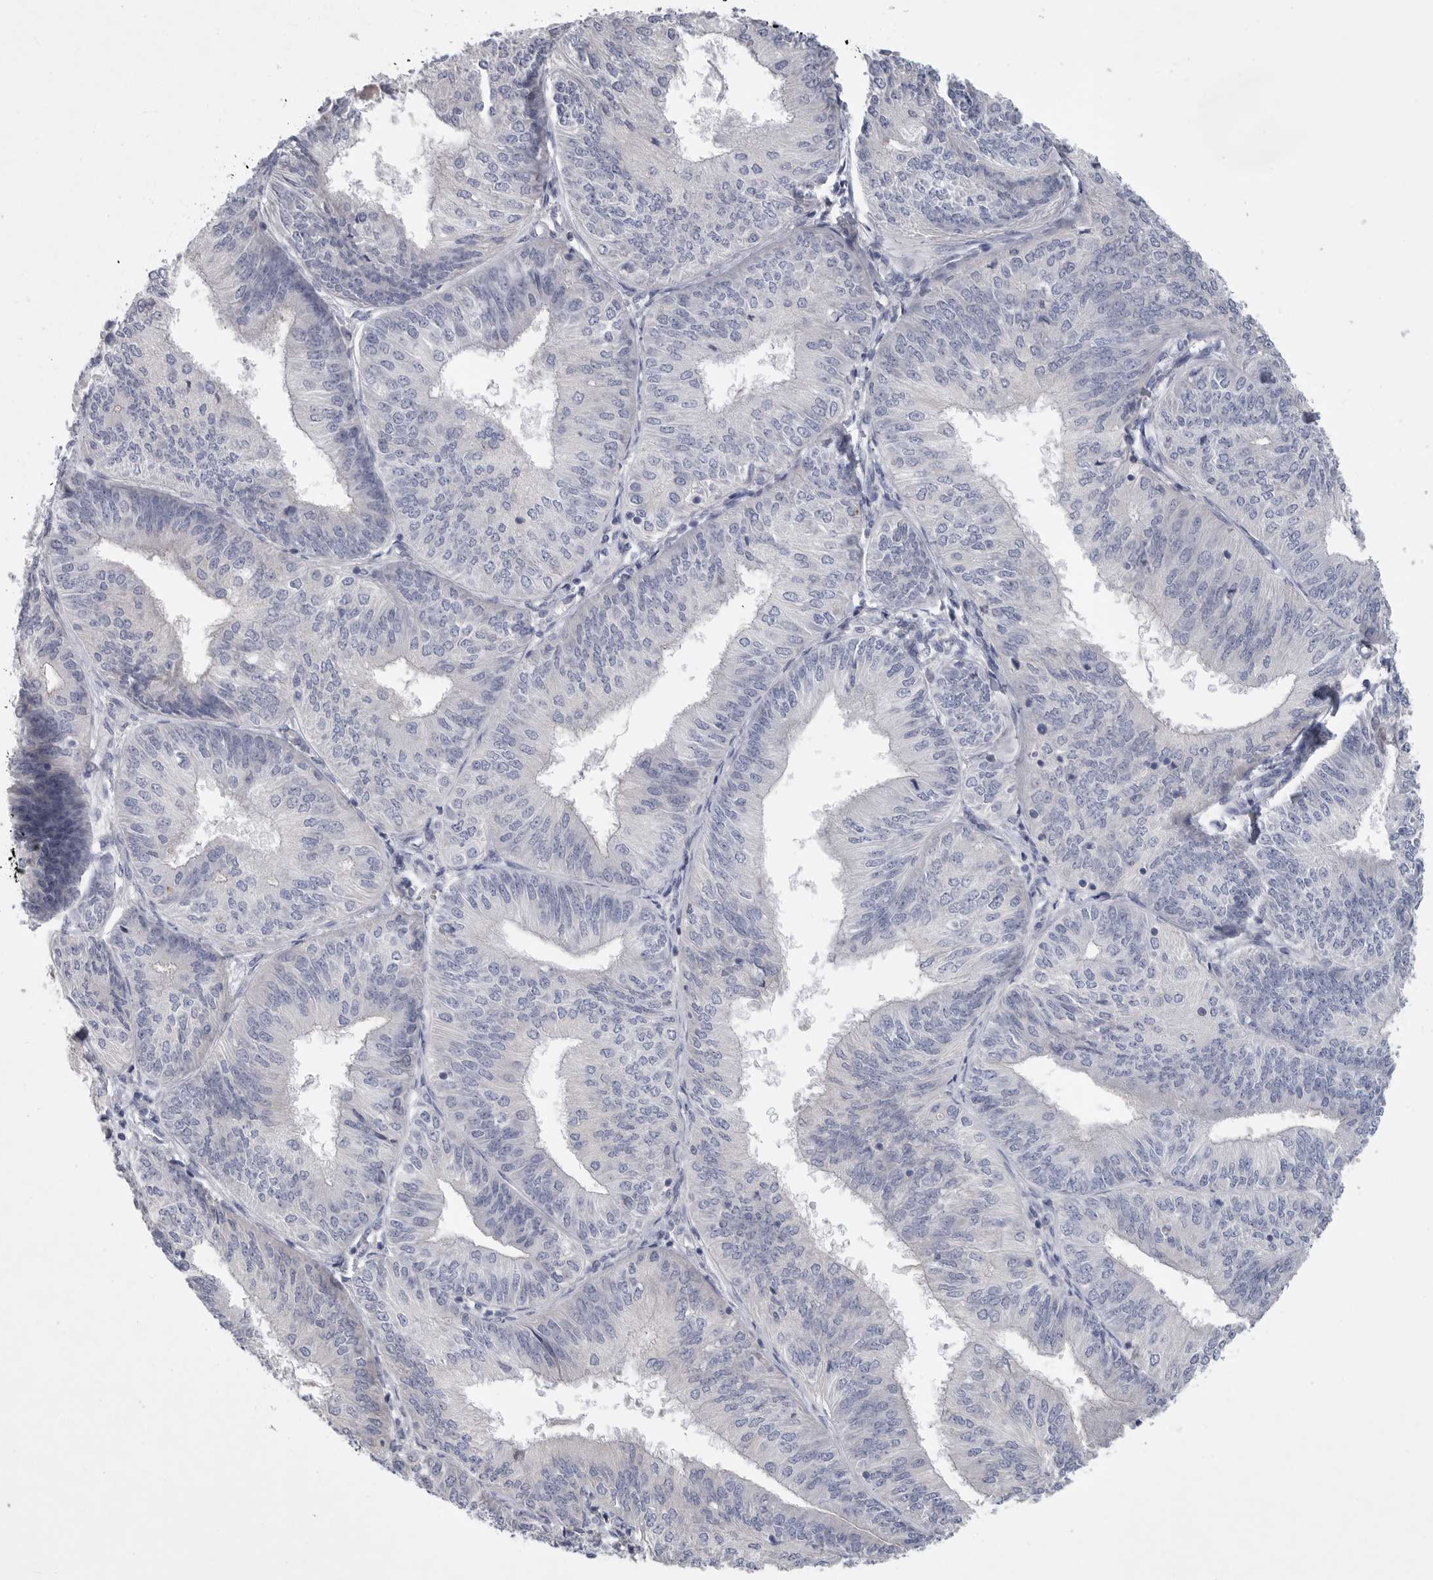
{"staining": {"intensity": "negative", "quantity": "none", "location": "none"}, "tissue": "endometrial cancer", "cell_type": "Tumor cells", "image_type": "cancer", "snomed": [{"axis": "morphology", "description": "Adenocarcinoma, NOS"}, {"axis": "topography", "description": "Endometrium"}], "caption": "Image shows no protein expression in tumor cells of endometrial adenocarcinoma tissue. (DAB (3,3'-diaminobenzidine) immunohistochemistry with hematoxylin counter stain).", "gene": "CAMK2B", "patient": {"sex": "female", "age": 58}}